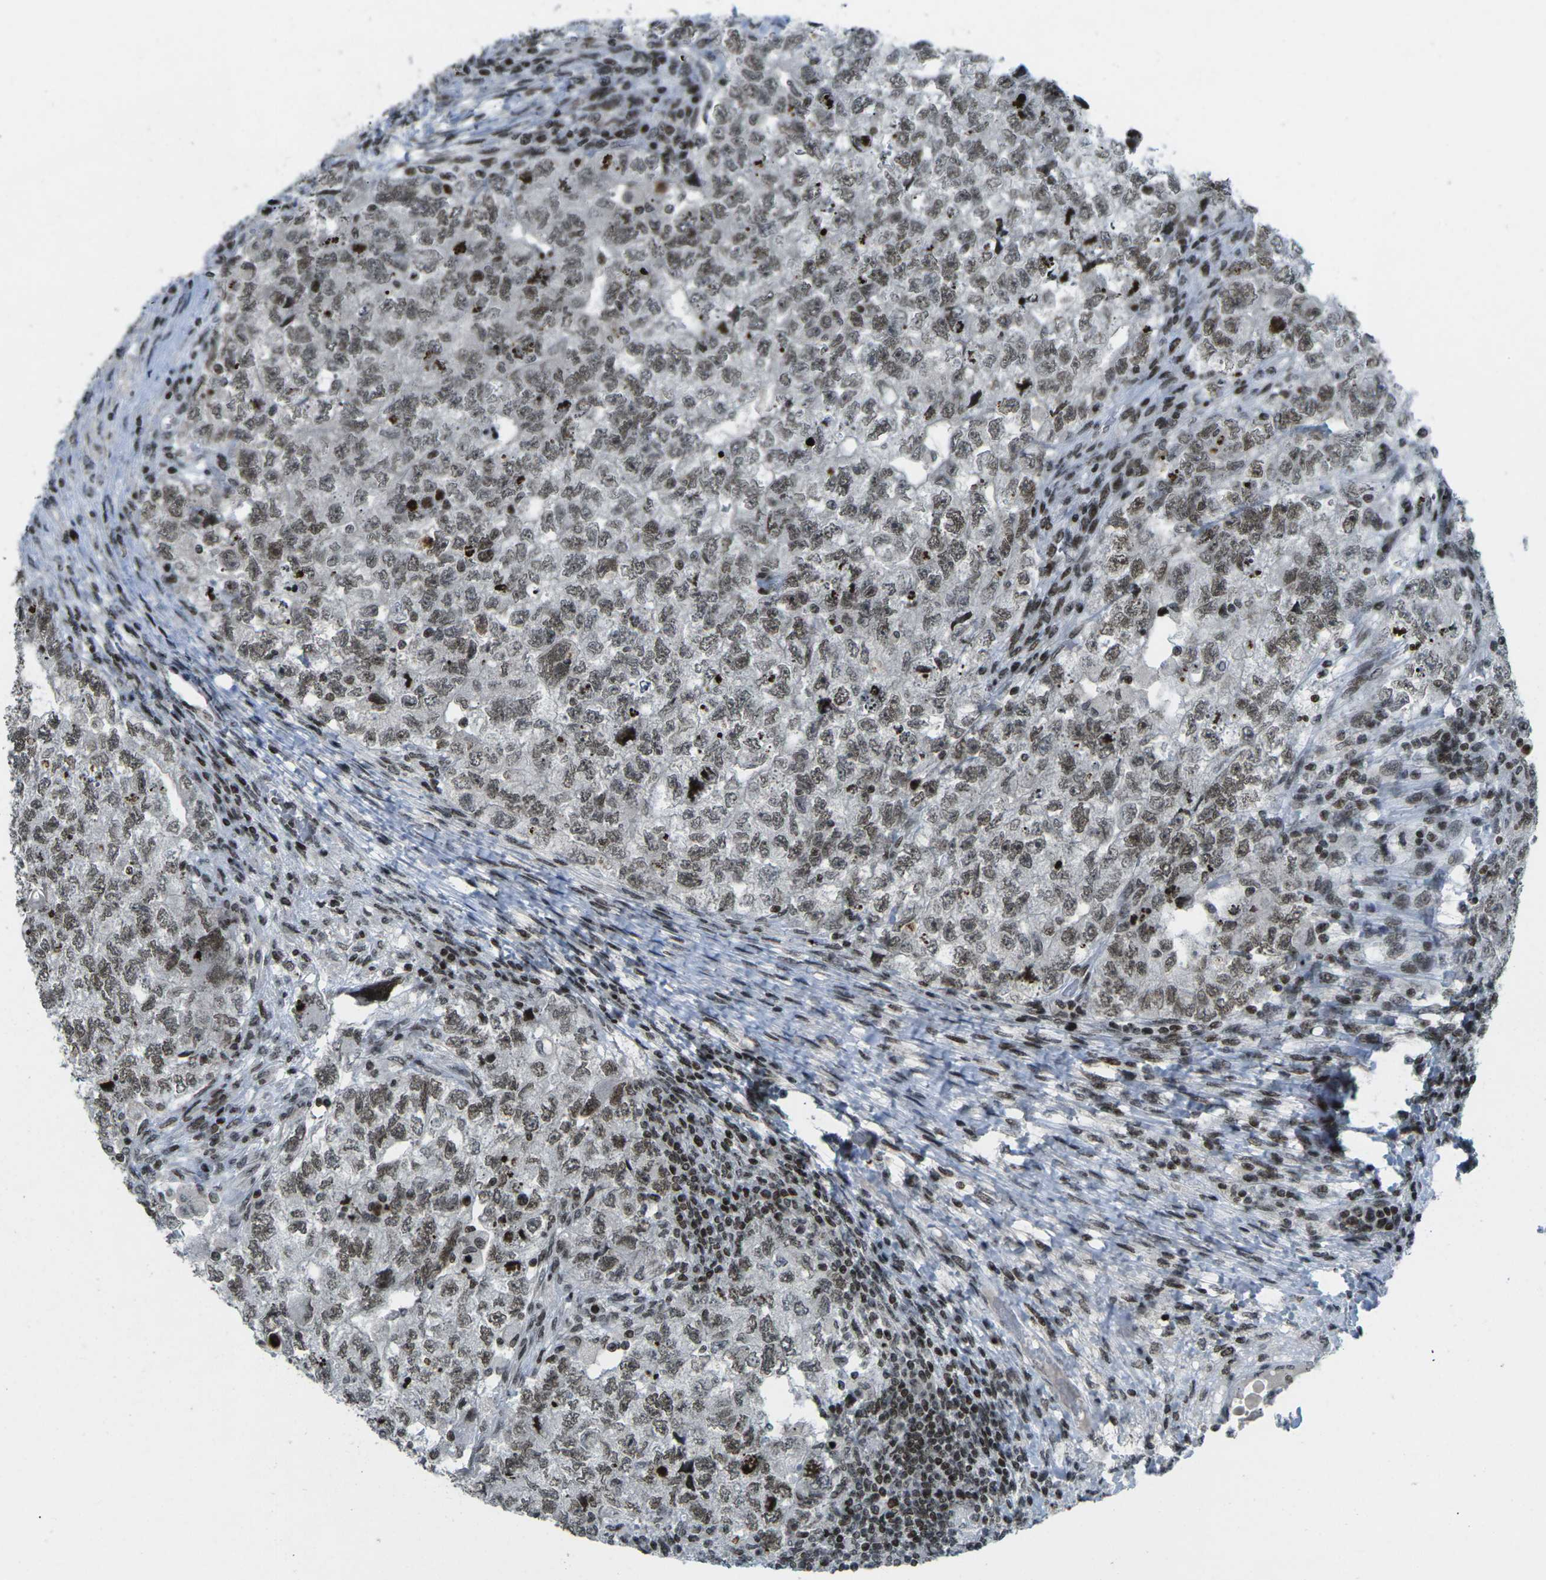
{"staining": {"intensity": "moderate", "quantity": ">75%", "location": "nuclear"}, "tissue": "testis cancer", "cell_type": "Tumor cells", "image_type": "cancer", "snomed": [{"axis": "morphology", "description": "Carcinoma, Embryonal, NOS"}, {"axis": "topography", "description": "Testis"}], "caption": "Immunohistochemistry of human testis cancer (embryonal carcinoma) shows medium levels of moderate nuclear expression in about >75% of tumor cells.", "gene": "EME1", "patient": {"sex": "male", "age": 36}}